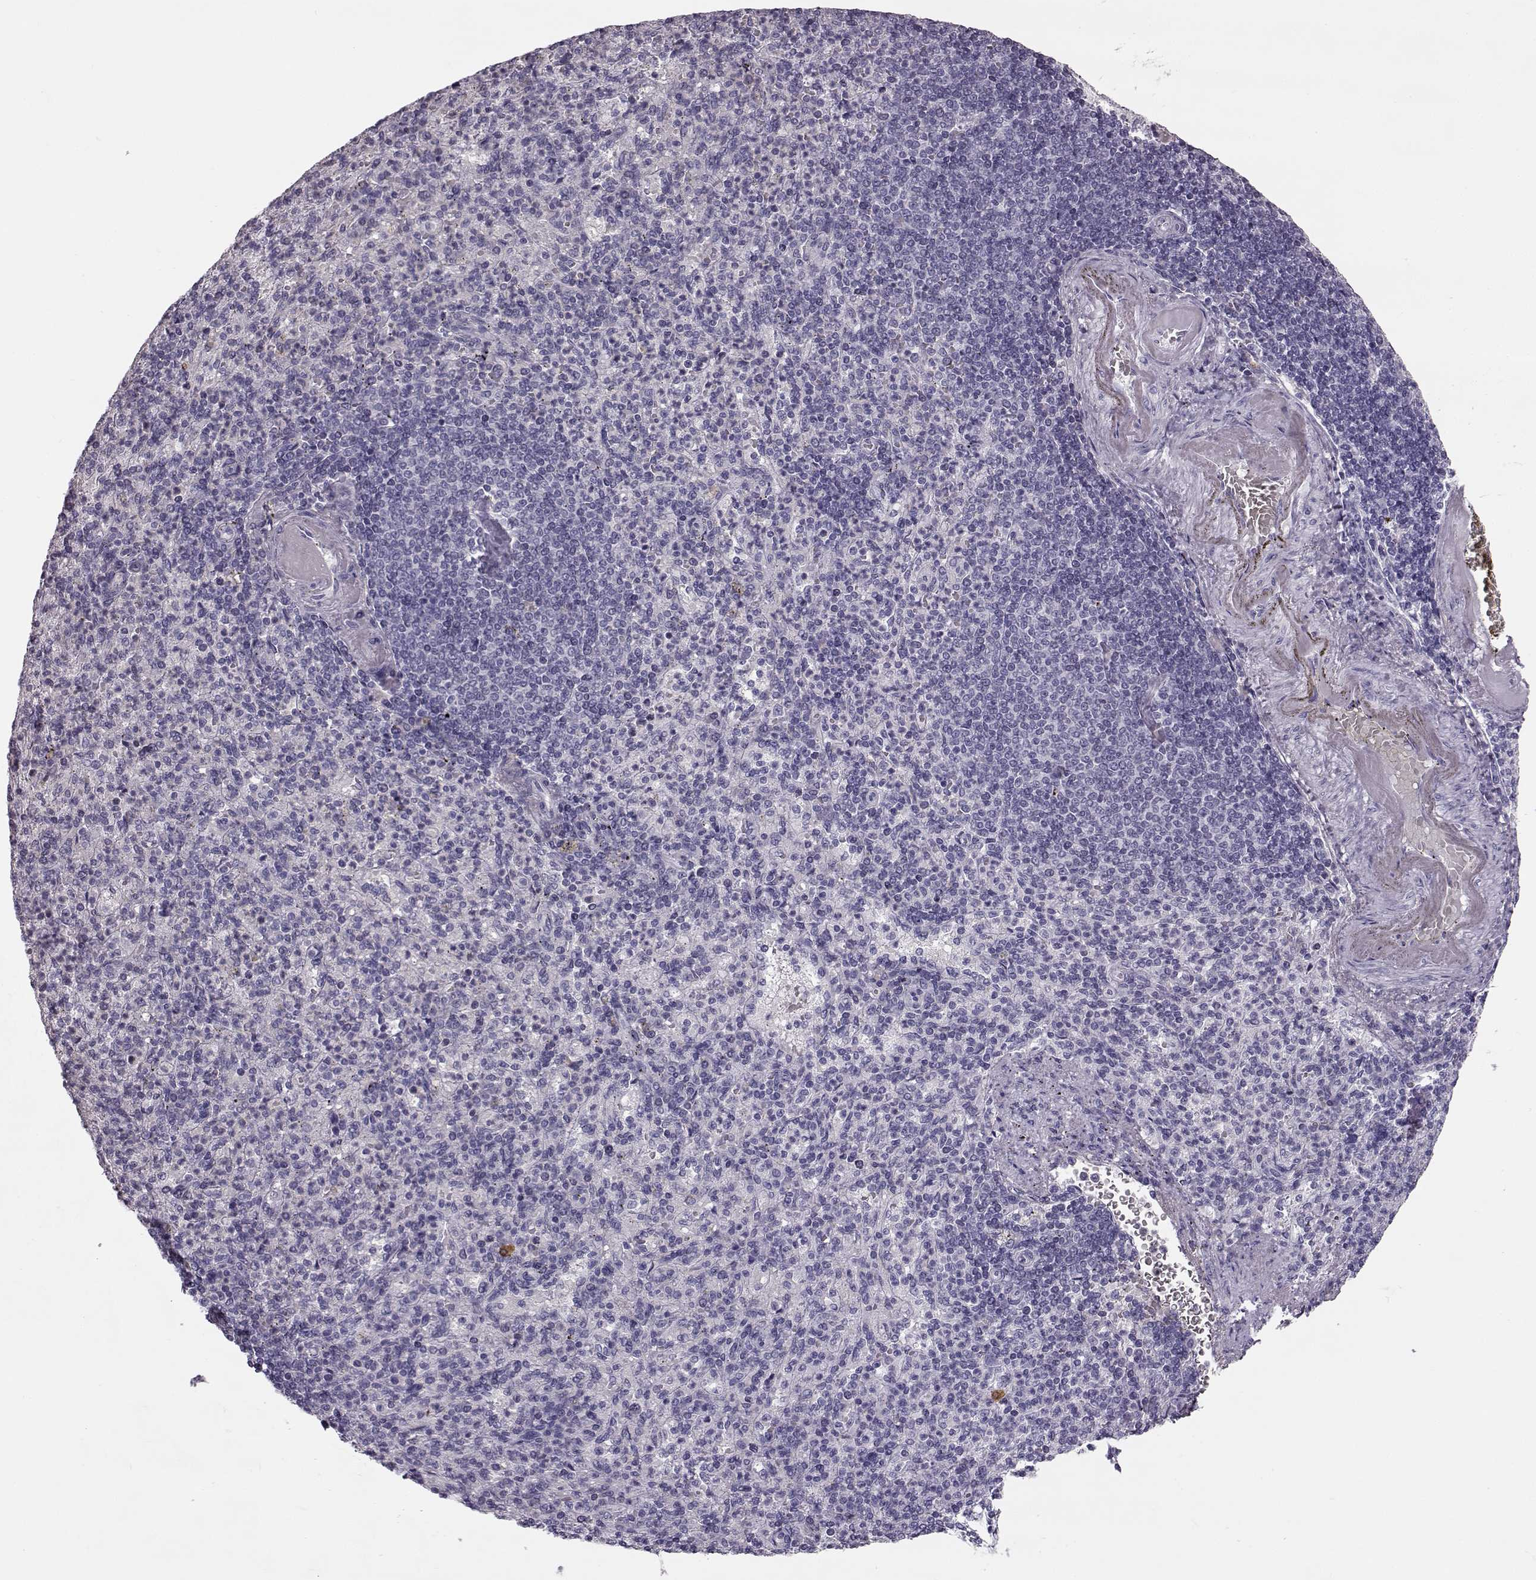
{"staining": {"intensity": "negative", "quantity": "none", "location": "none"}, "tissue": "spleen", "cell_type": "Cells in red pulp", "image_type": "normal", "snomed": [{"axis": "morphology", "description": "Normal tissue, NOS"}, {"axis": "topography", "description": "Spleen"}], "caption": "IHC image of normal spleen stained for a protein (brown), which reveals no staining in cells in red pulp.", "gene": "NPTXR", "patient": {"sex": "female", "age": 74}}